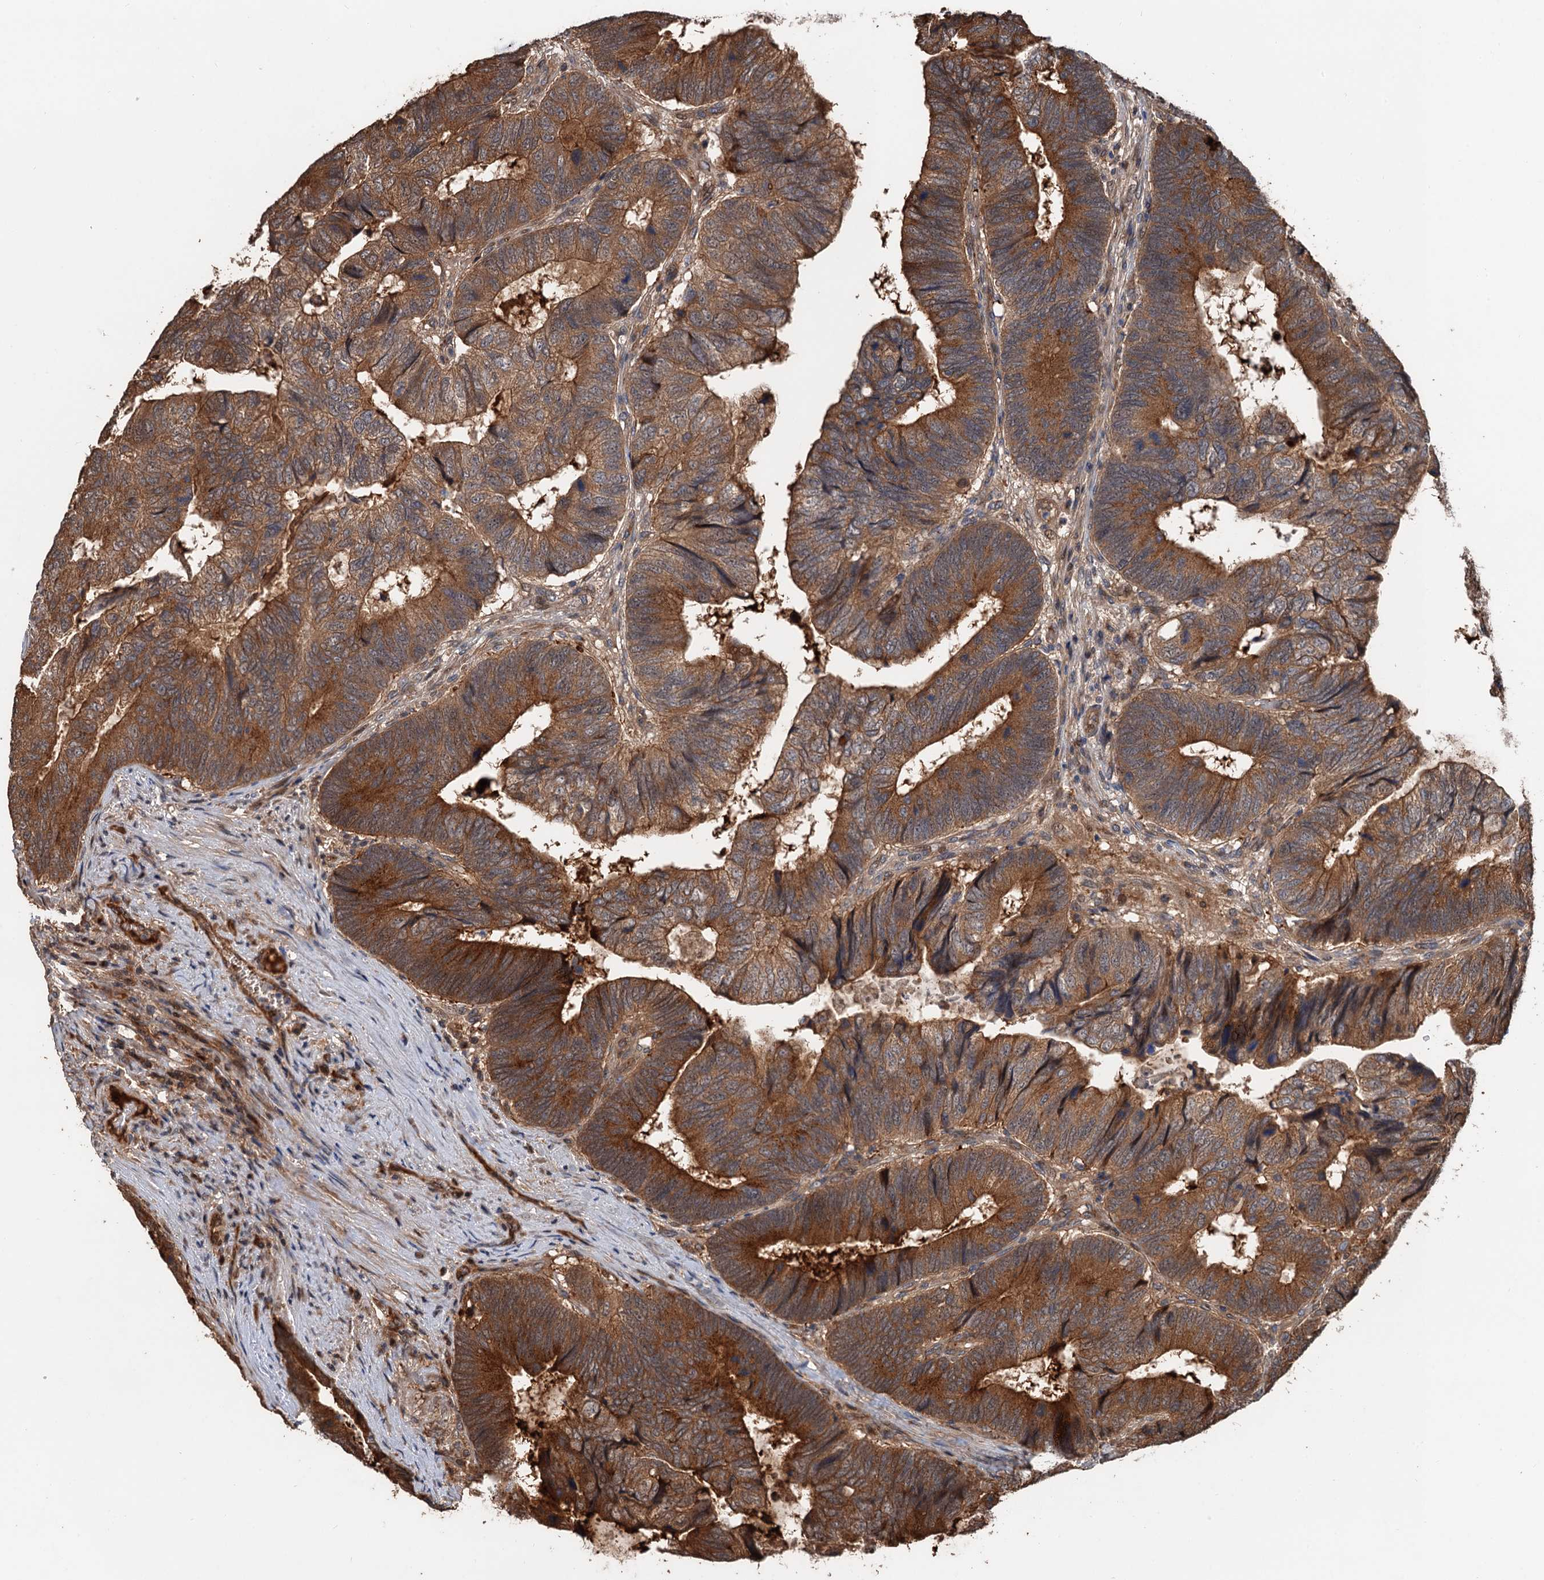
{"staining": {"intensity": "strong", "quantity": ">75%", "location": "cytoplasmic/membranous"}, "tissue": "colorectal cancer", "cell_type": "Tumor cells", "image_type": "cancer", "snomed": [{"axis": "morphology", "description": "Adenocarcinoma, NOS"}, {"axis": "topography", "description": "Colon"}], "caption": "A brown stain shows strong cytoplasmic/membranous positivity of a protein in colorectal adenocarcinoma tumor cells. (Brightfield microscopy of DAB IHC at high magnification).", "gene": "DEXI", "patient": {"sex": "female", "age": 67}}